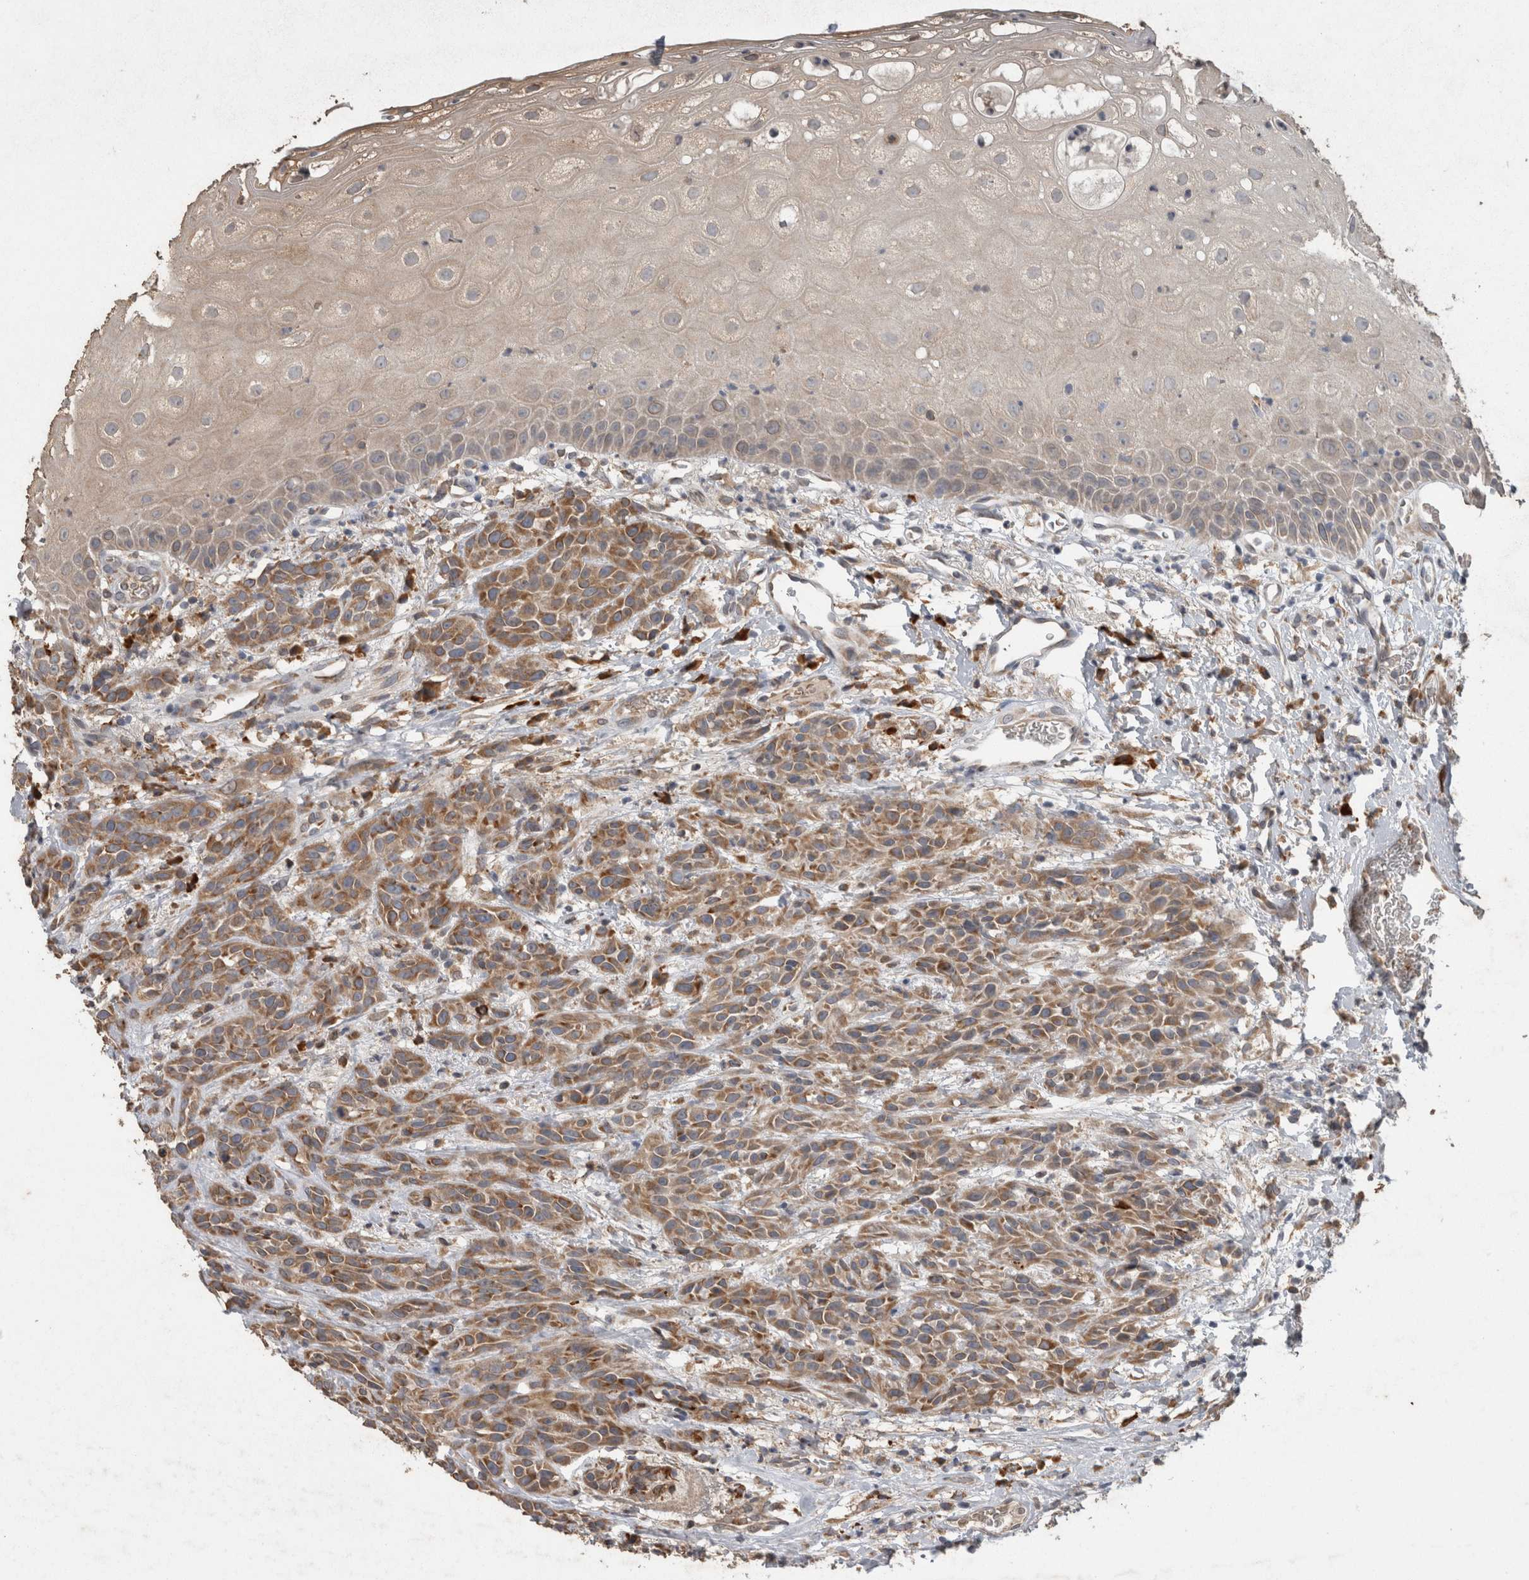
{"staining": {"intensity": "moderate", "quantity": ">75%", "location": "cytoplasmic/membranous"}, "tissue": "head and neck cancer", "cell_type": "Tumor cells", "image_type": "cancer", "snomed": [{"axis": "morphology", "description": "Normal tissue, NOS"}, {"axis": "morphology", "description": "Squamous cell carcinoma, NOS"}, {"axis": "topography", "description": "Cartilage tissue"}, {"axis": "topography", "description": "Head-Neck"}], "caption": "Moderate cytoplasmic/membranous protein expression is seen in about >75% of tumor cells in squamous cell carcinoma (head and neck).", "gene": "ADGRL3", "patient": {"sex": "male", "age": 62}}